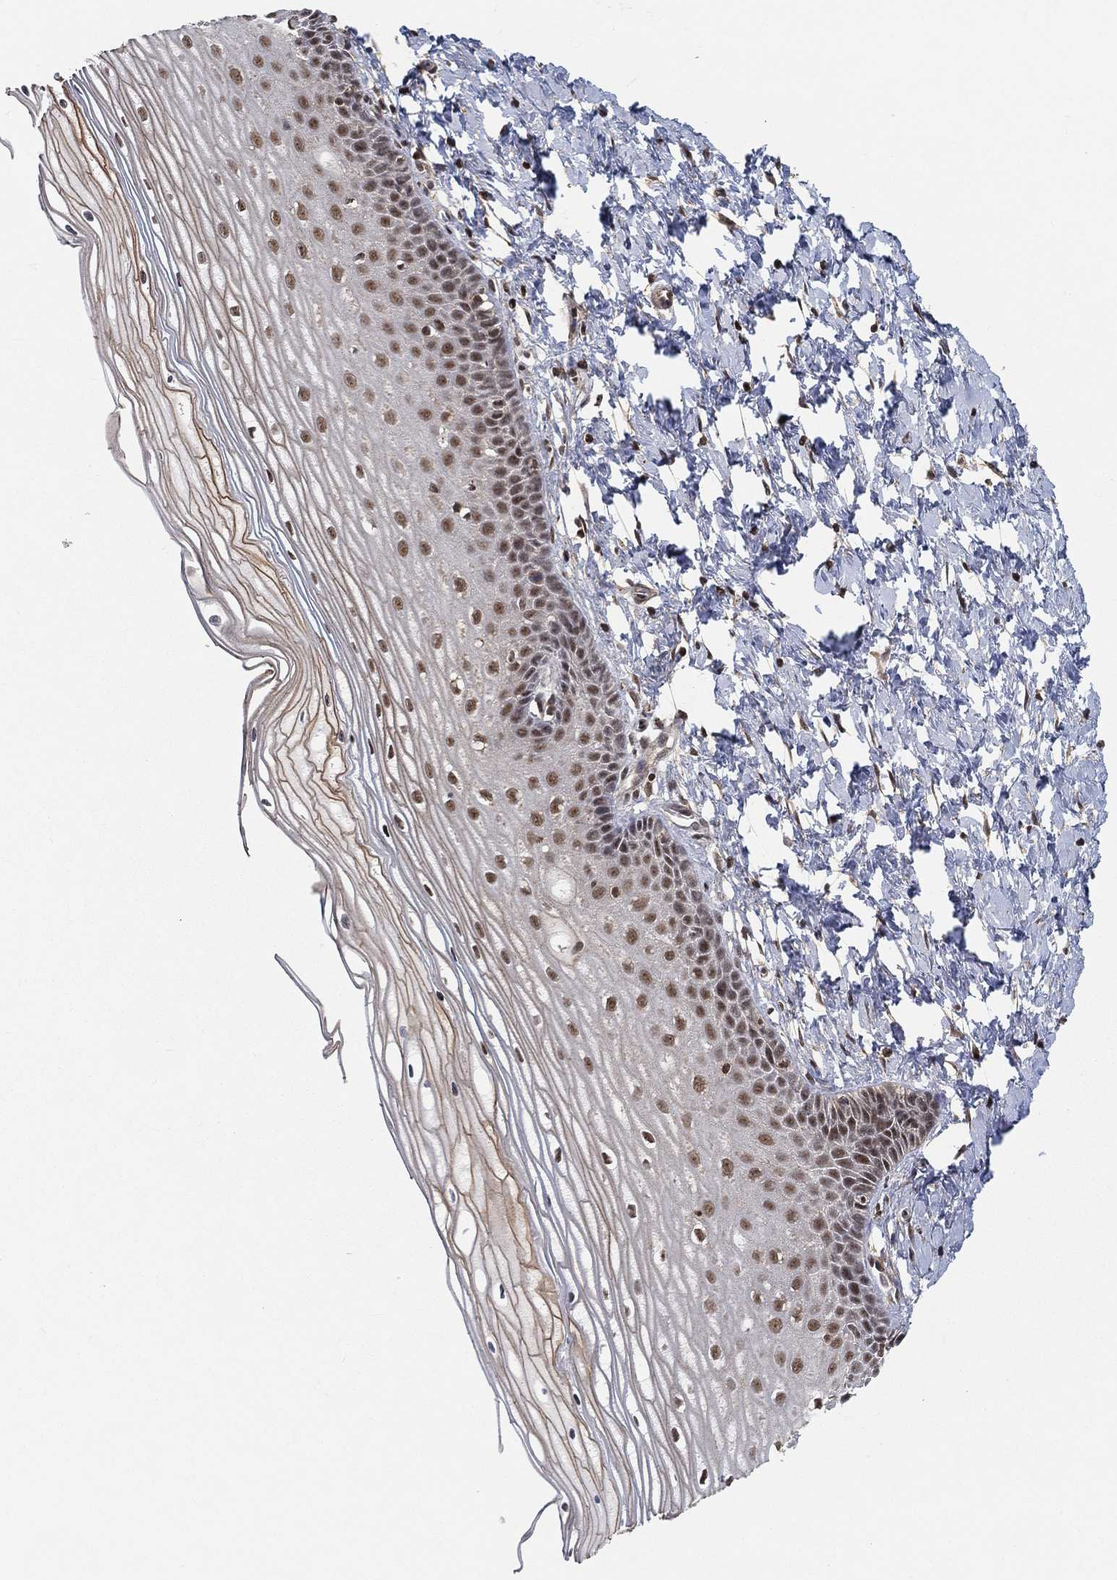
{"staining": {"intensity": "strong", "quantity": ">75%", "location": "nuclear"}, "tissue": "cervix", "cell_type": "Glandular cells", "image_type": "normal", "snomed": [{"axis": "morphology", "description": "Normal tissue, NOS"}, {"axis": "topography", "description": "Cervix"}], "caption": "Human cervix stained for a protein (brown) shows strong nuclear positive positivity in about >75% of glandular cells.", "gene": "RSRC2", "patient": {"sex": "female", "age": 37}}